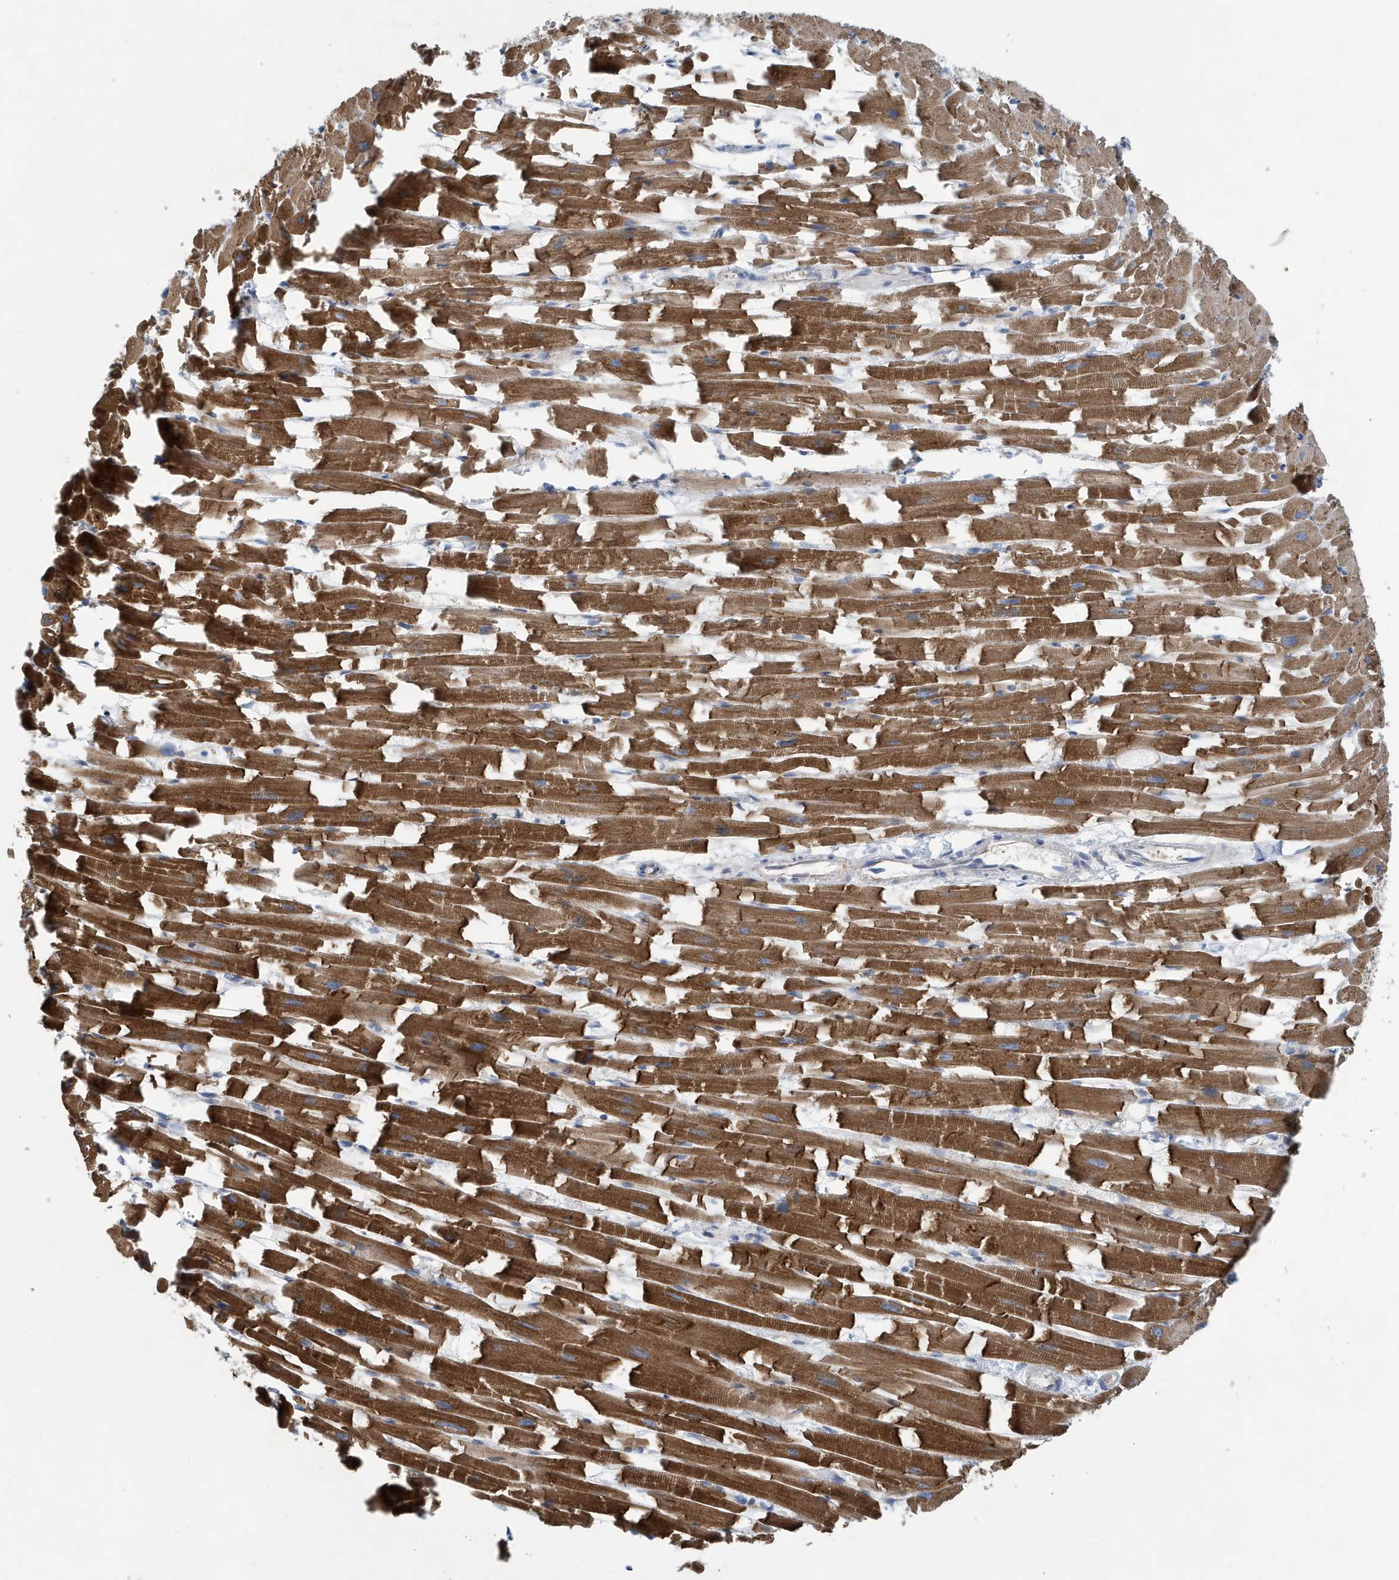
{"staining": {"intensity": "strong", "quantity": ">75%", "location": "cytoplasmic/membranous"}, "tissue": "heart muscle", "cell_type": "Cardiomyocytes", "image_type": "normal", "snomed": [{"axis": "morphology", "description": "Normal tissue, NOS"}, {"axis": "topography", "description": "Heart"}], "caption": "A high amount of strong cytoplasmic/membranous staining is appreciated in about >75% of cardiomyocytes in normal heart muscle.", "gene": "PPM1M", "patient": {"sex": "female", "age": 64}}